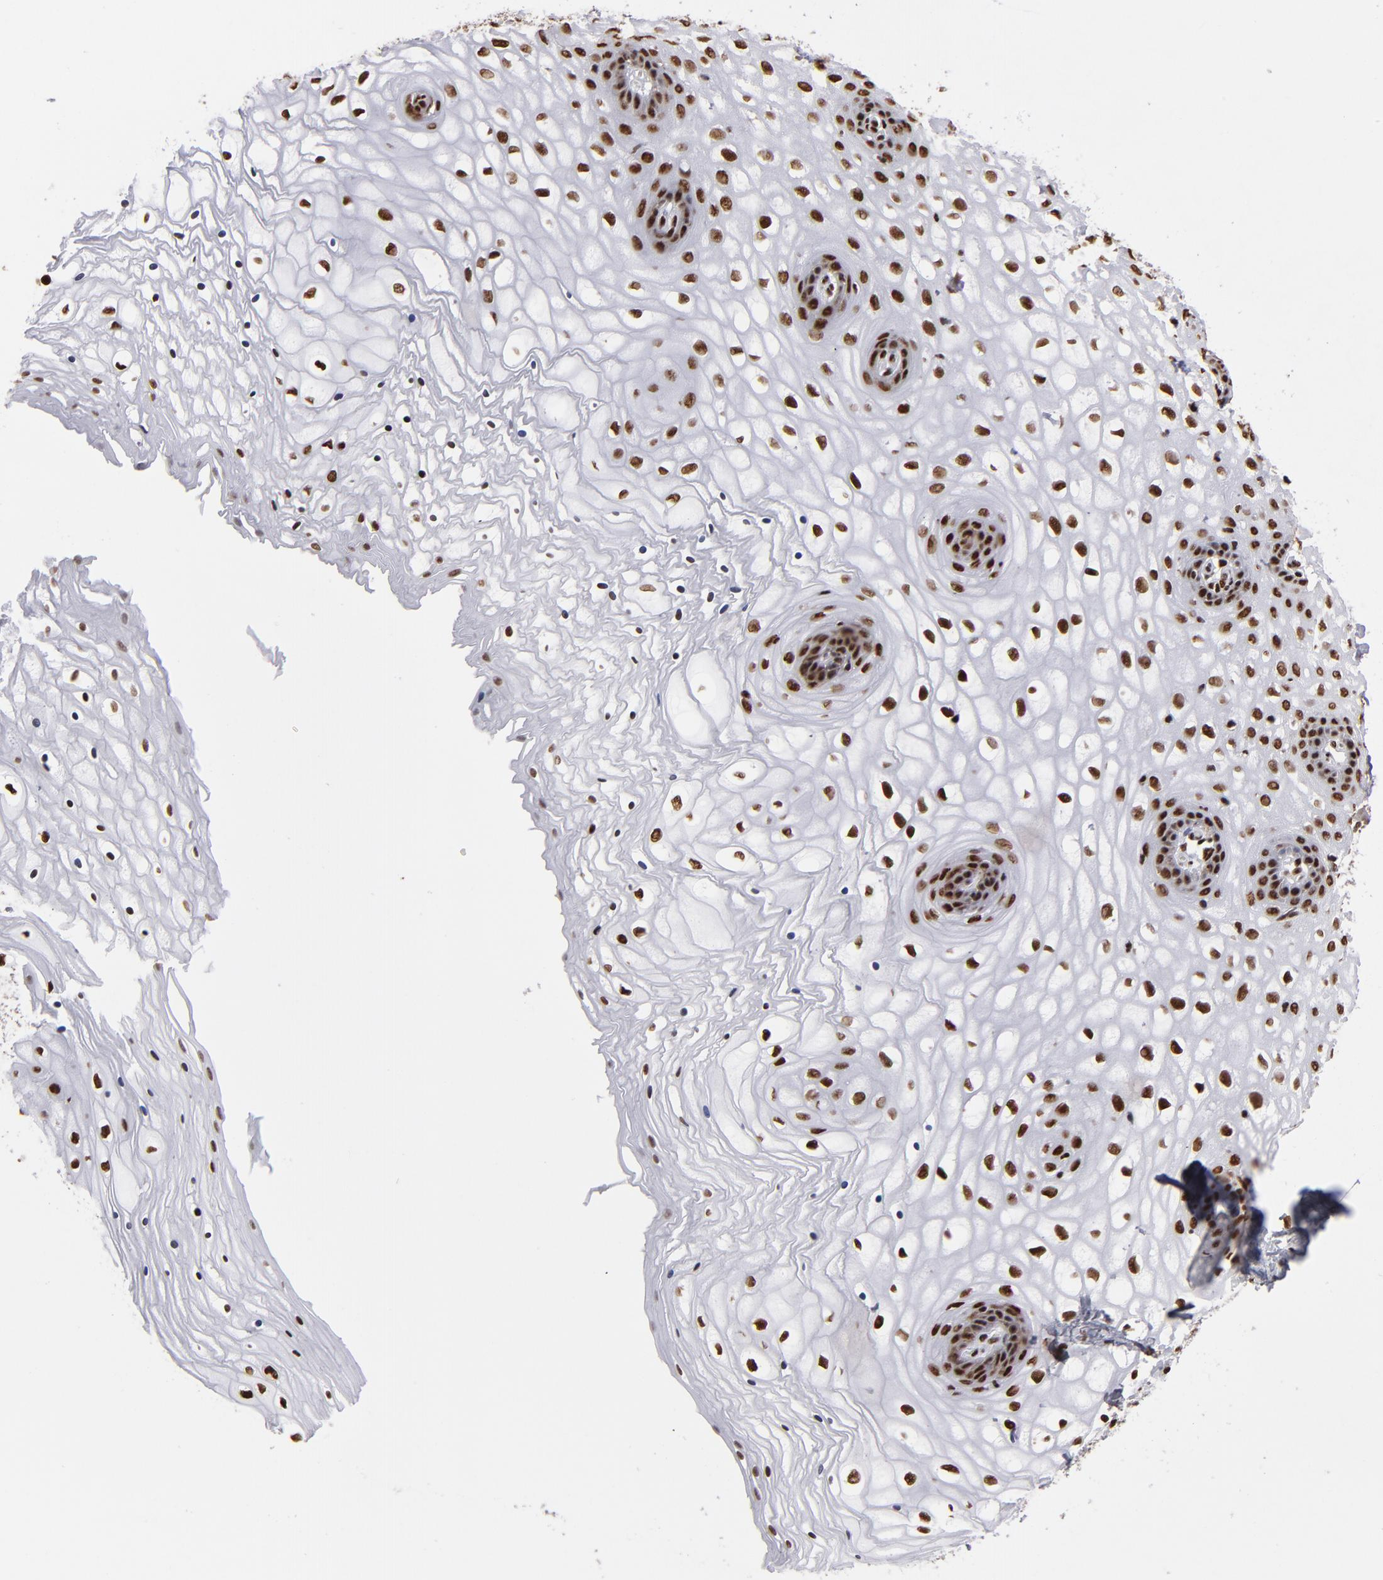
{"staining": {"intensity": "strong", "quantity": ">75%", "location": "nuclear"}, "tissue": "vagina", "cell_type": "Squamous epithelial cells", "image_type": "normal", "snomed": [{"axis": "morphology", "description": "Normal tissue, NOS"}, {"axis": "topography", "description": "Vagina"}], "caption": "Vagina stained with IHC reveals strong nuclear positivity in approximately >75% of squamous epithelial cells.", "gene": "MRE11", "patient": {"sex": "female", "age": 34}}